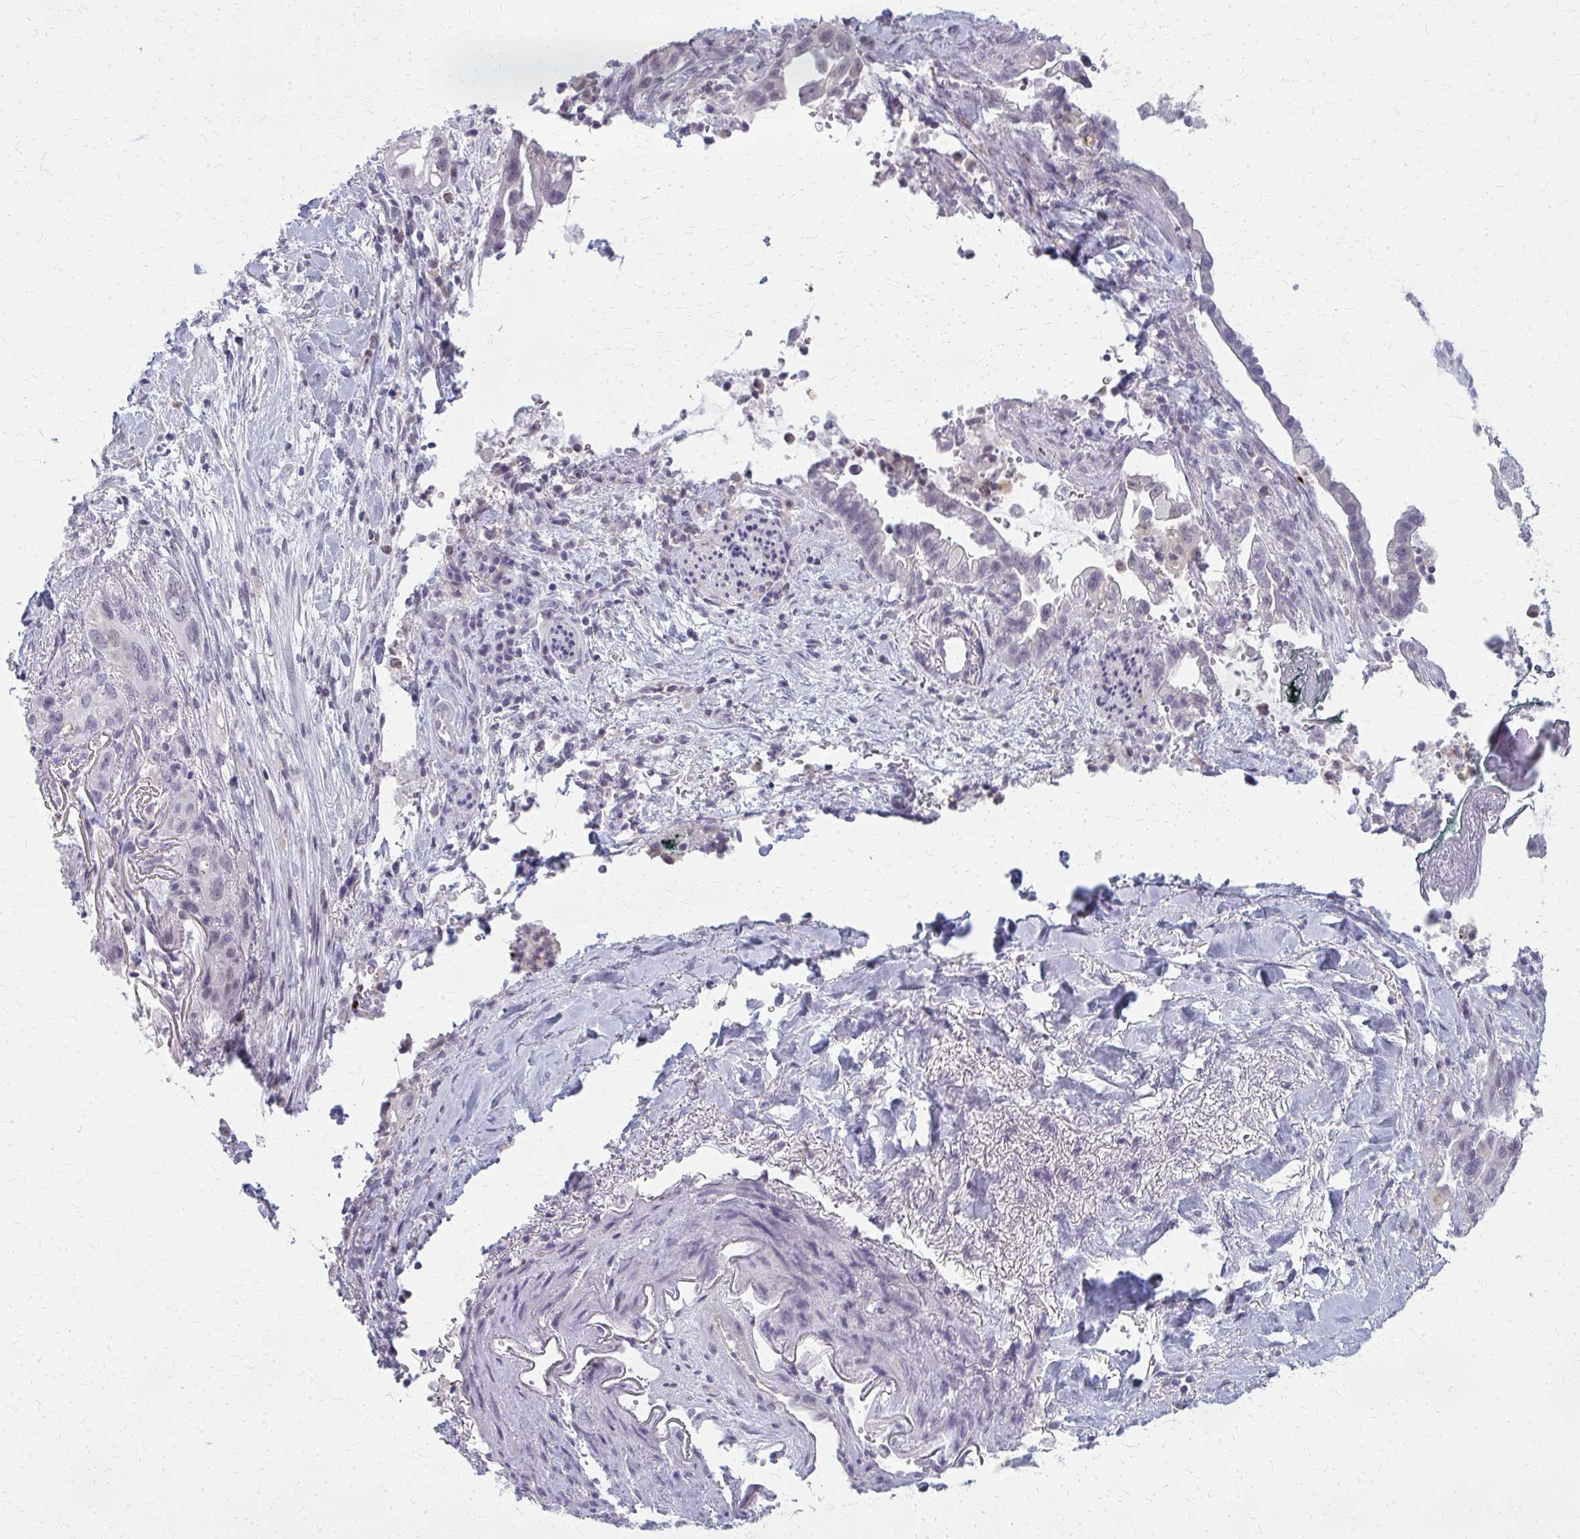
{"staining": {"intensity": "negative", "quantity": "none", "location": "none"}, "tissue": "pancreatic cancer", "cell_type": "Tumor cells", "image_type": "cancer", "snomed": [{"axis": "morphology", "description": "Adenocarcinoma, NOS"}, {"axis": "topography", "description": "Pancreas"}], "caption": "The IHC photomicrograph has no significant expression in tumor cells of pancreatic cancer (adenocarcinoma) tissue.", "gene": "CASQ2", "patient": {"sex": "male", "age": 44}}